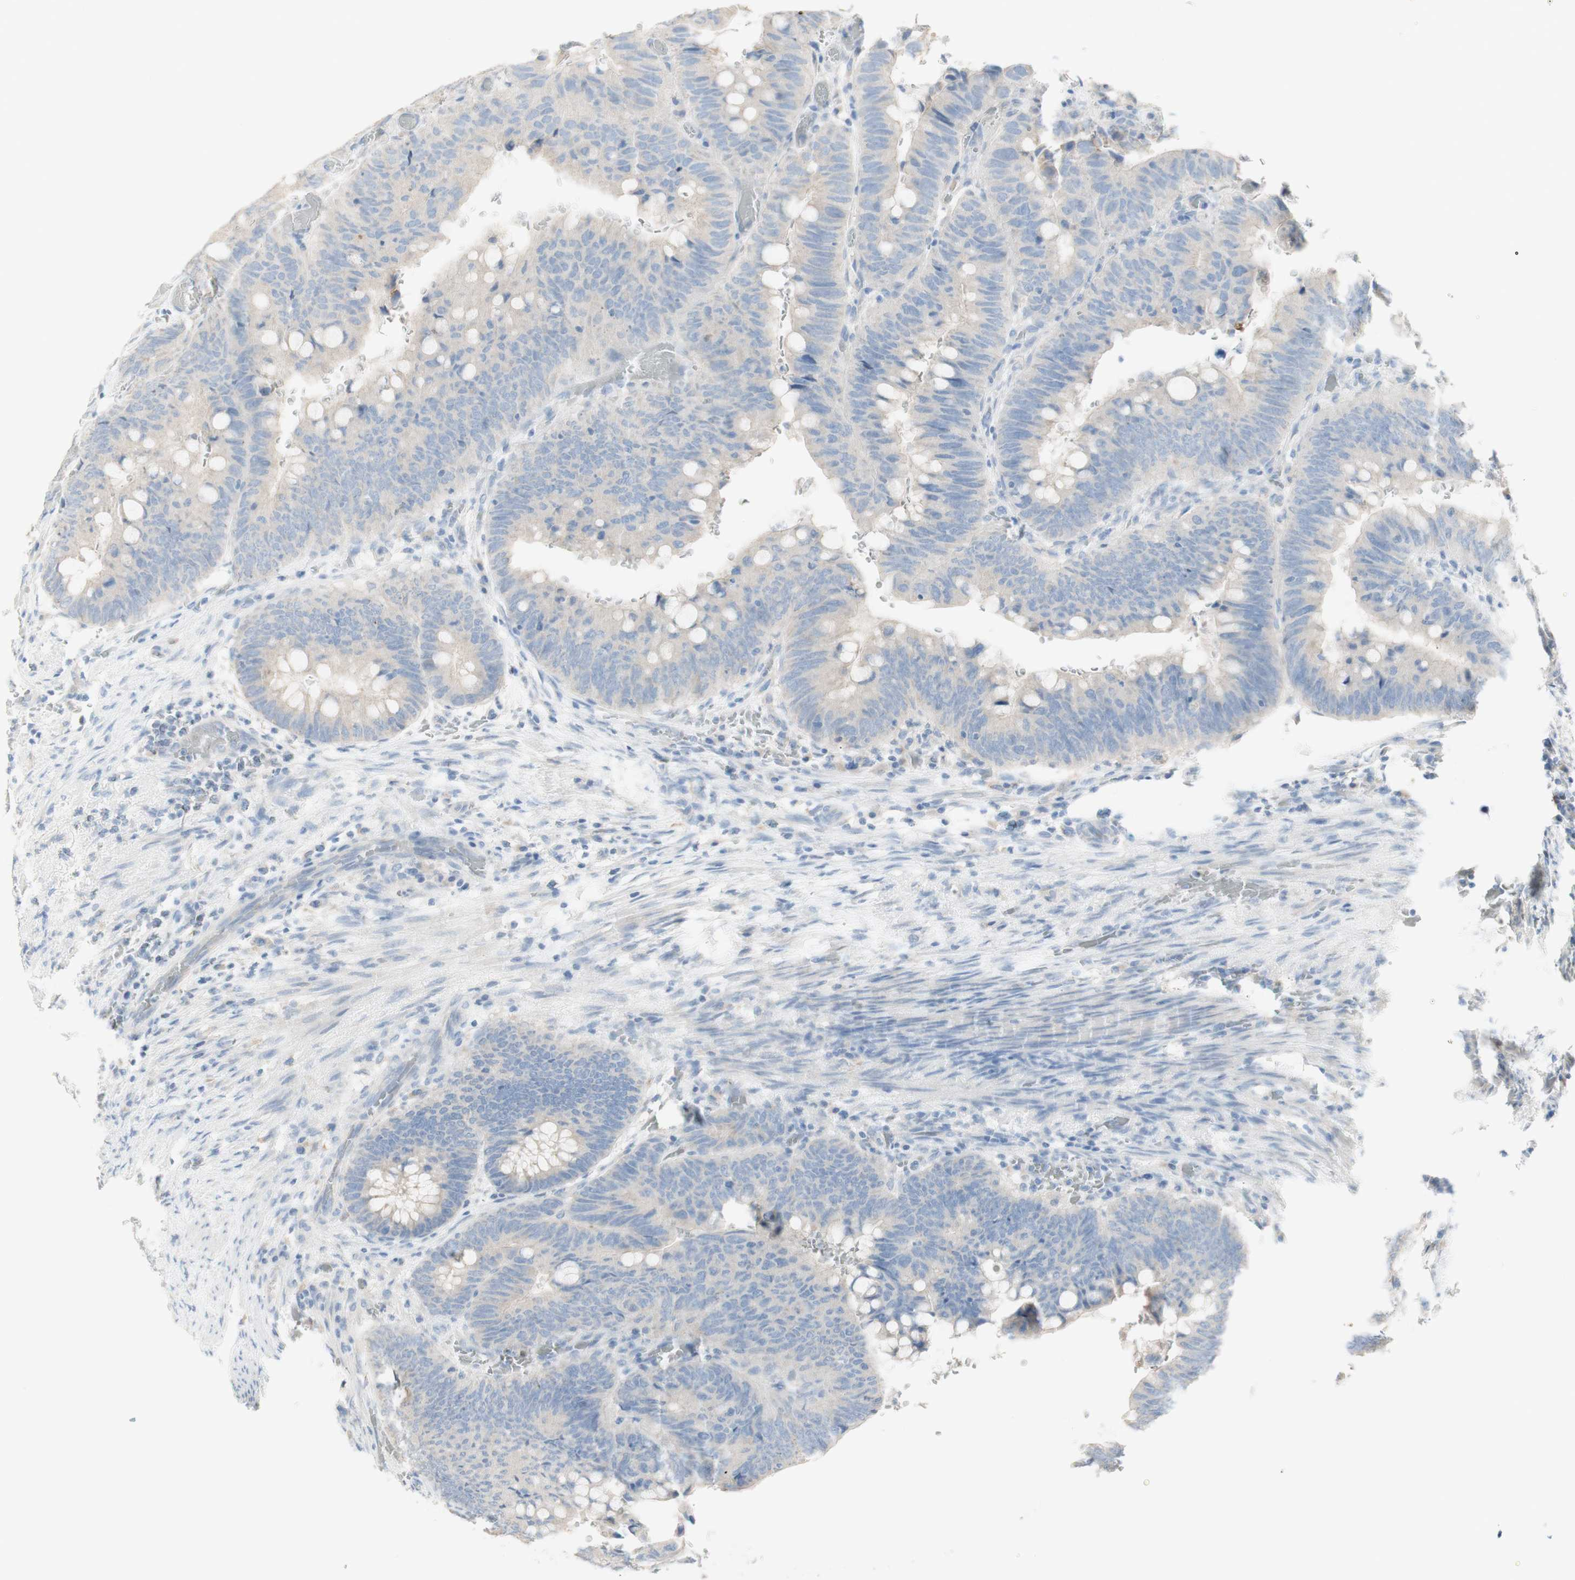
{"staining": {"intensity": "negative", "quantity": "none", "location": "none"}, "tissue": "colorectal cancer", "cell_type": "Tumor cells", "image_type": "cancer", "snomed": [{"axis": "morphology", "description": "Normal tissue, NOS"}, {"axis": "morphology", "description": "Adenocarcinoma, NOS"}, {"axis": "topography", "description": "Rectum"}, {"axis": "topography", "description": "Peripheral nerve tissue"}], "caption": "Immunohistochemistry micrograph of neoplastic tissue: human colorectal cancer stained with DAB (3,3'-diaminobenzidine) displays no significant protein staining in tumor cells. The staining was performed using DAB to visualize the protein expression in brown, while the nuclei were stained in blue with hematoxylin (Magnification: 20x).", "gene": "ART3", "patient": {"sex": "male", "age": 92}}